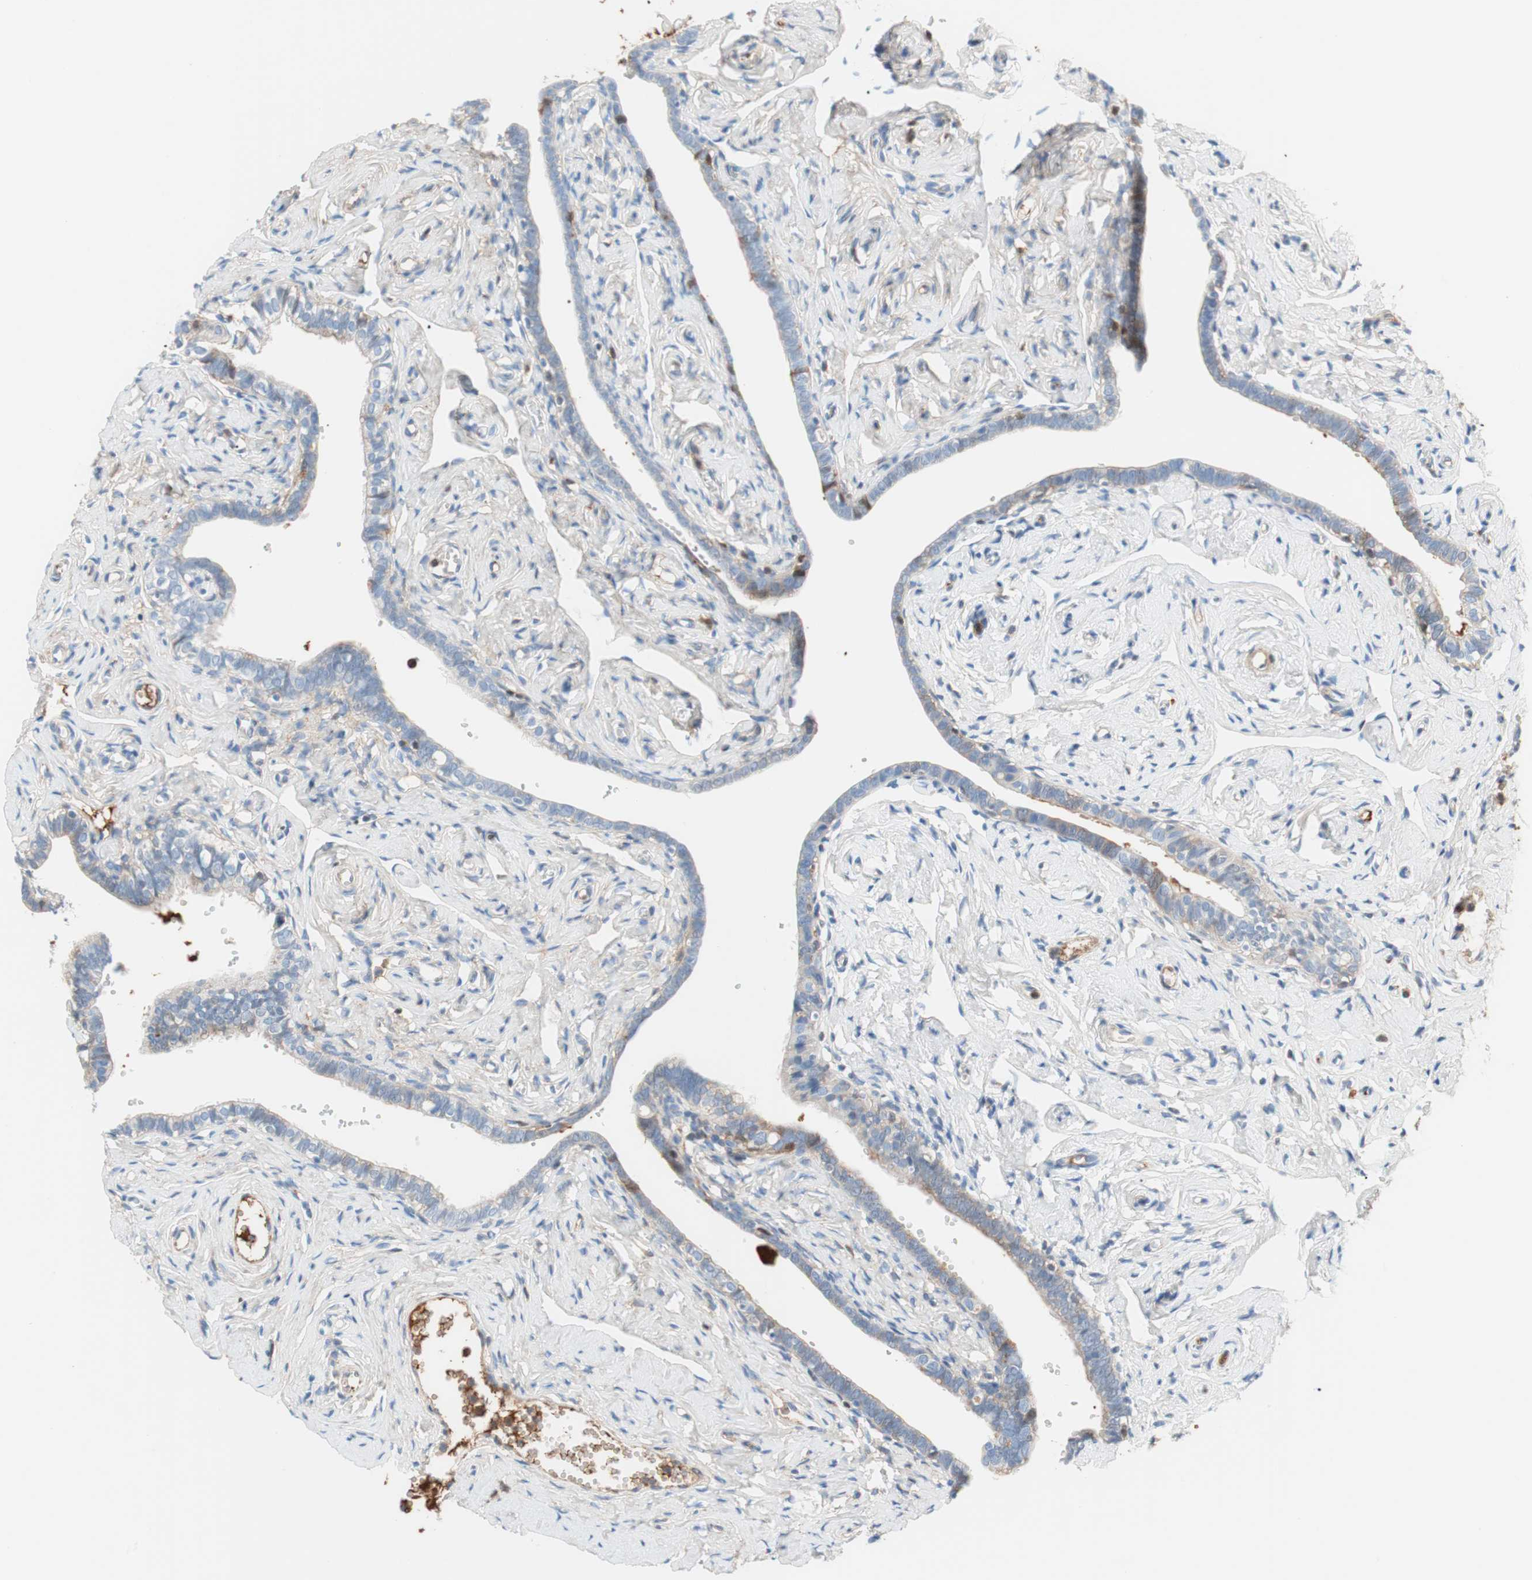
{"staining": {"intensity": "negative", "quantity": "none", "location": "none"}, "tissue": "fallopian tube", "cell_type": "Glandular cells", "image_type": "normal", "snomed": [{"axis": "morphology", "description": "Normal tissue, NOS"}, {"axis": "topography", "description": "Fallopian tube"}], "caption": "This photomicrograph is of benign fallopian tube stained with immunohistochemistry to label a protein in brown with the nuclei are counter-stained blue. There is no expression in glandular cells. (DAB (3,3'-diaminobenzidine) immunohistochemistry visualized using brightfield microscopy, high magnification).", "gene": "RBP4", "patient": {"sex": "female", "age": 71}}